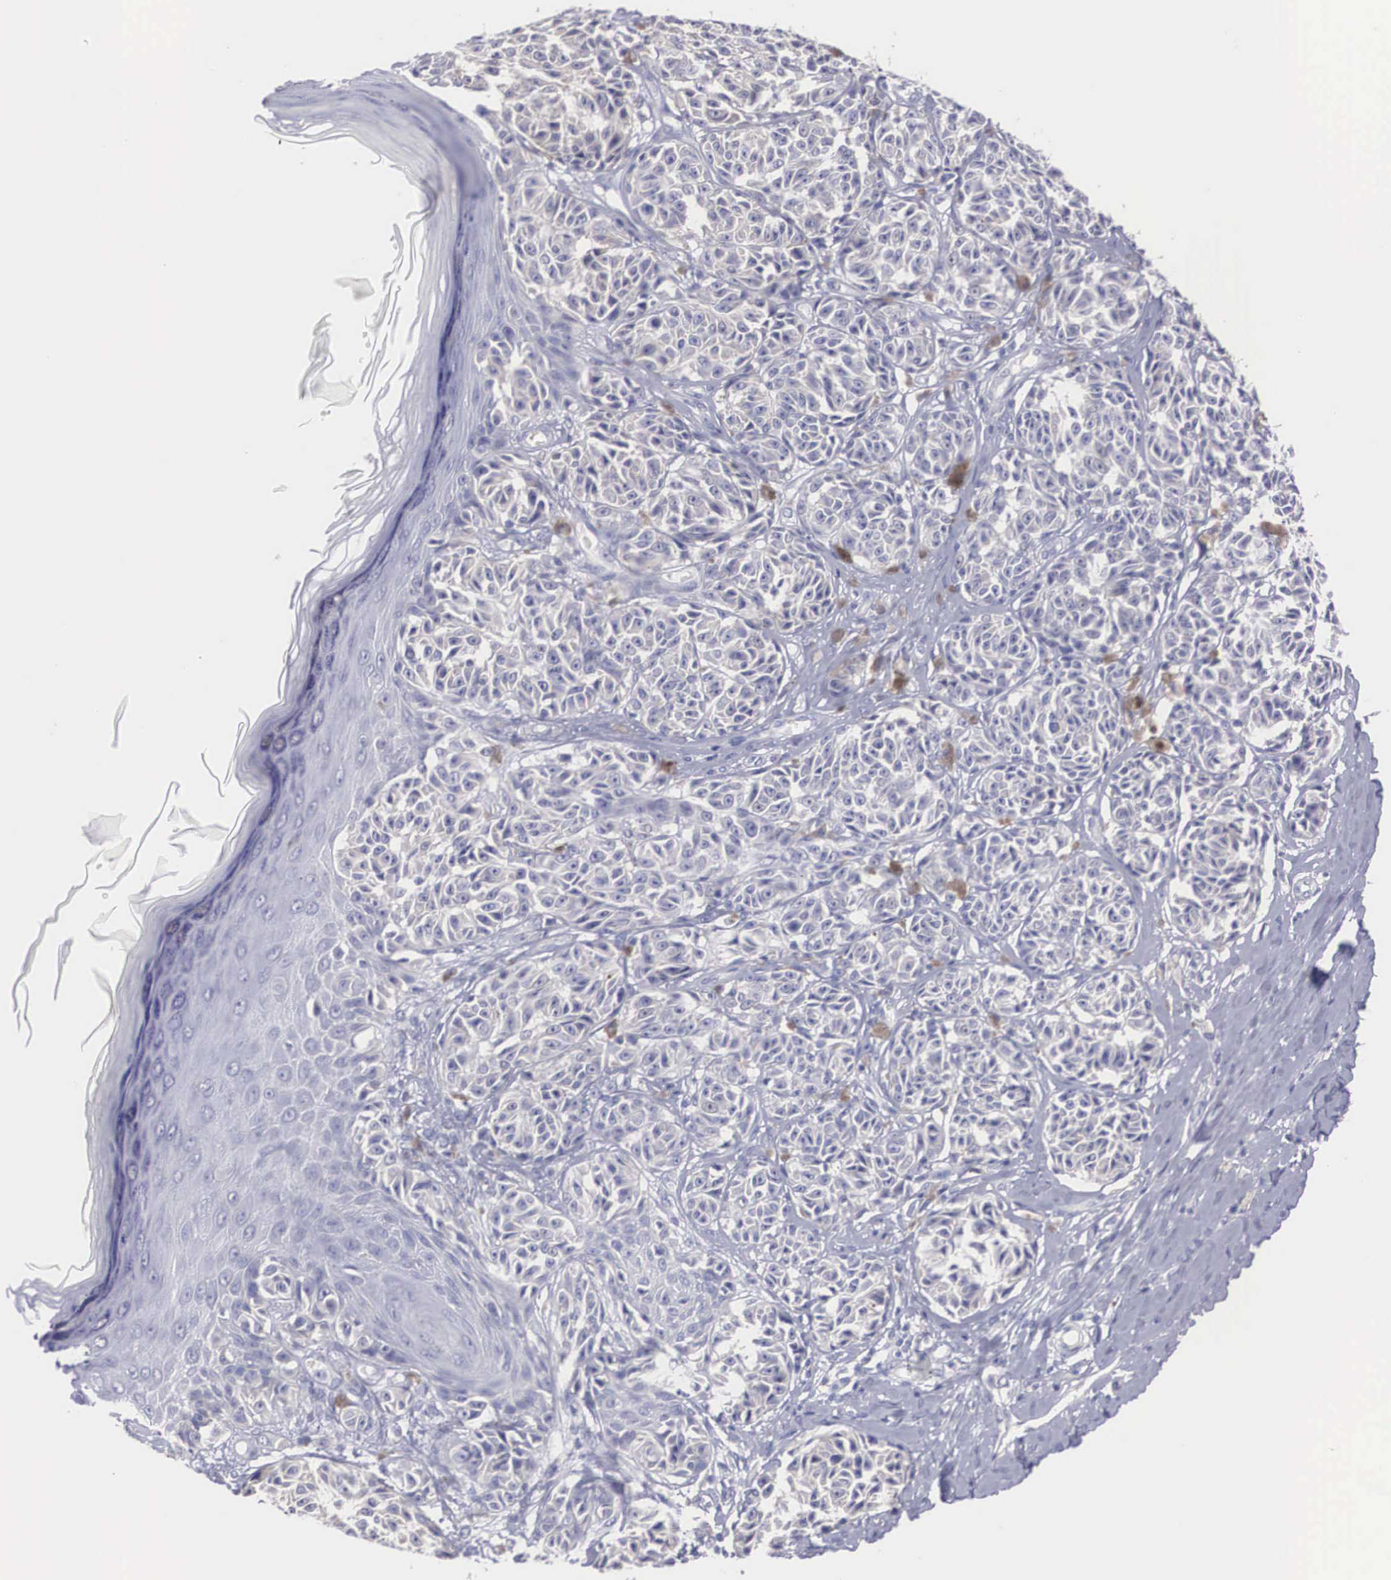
{"staining": {"intensity": "weak", "quantity": "<25%", "location": "cytoplasmic/membranous"}, "tissue": "melanoma", "cell_type": "Tumor cells", "image_type": "cancer", "snomed": [{"axis": "morphology", "description": "Malignant melanoma, NOS"}, {"axis": "topography", "description": "Skin"}], "caption": "Micrograph shows no protein positivity in tumor cells of melanoma tissue.", "gene": "REPS2", "patient": {"sex": "male", "age": 49}}